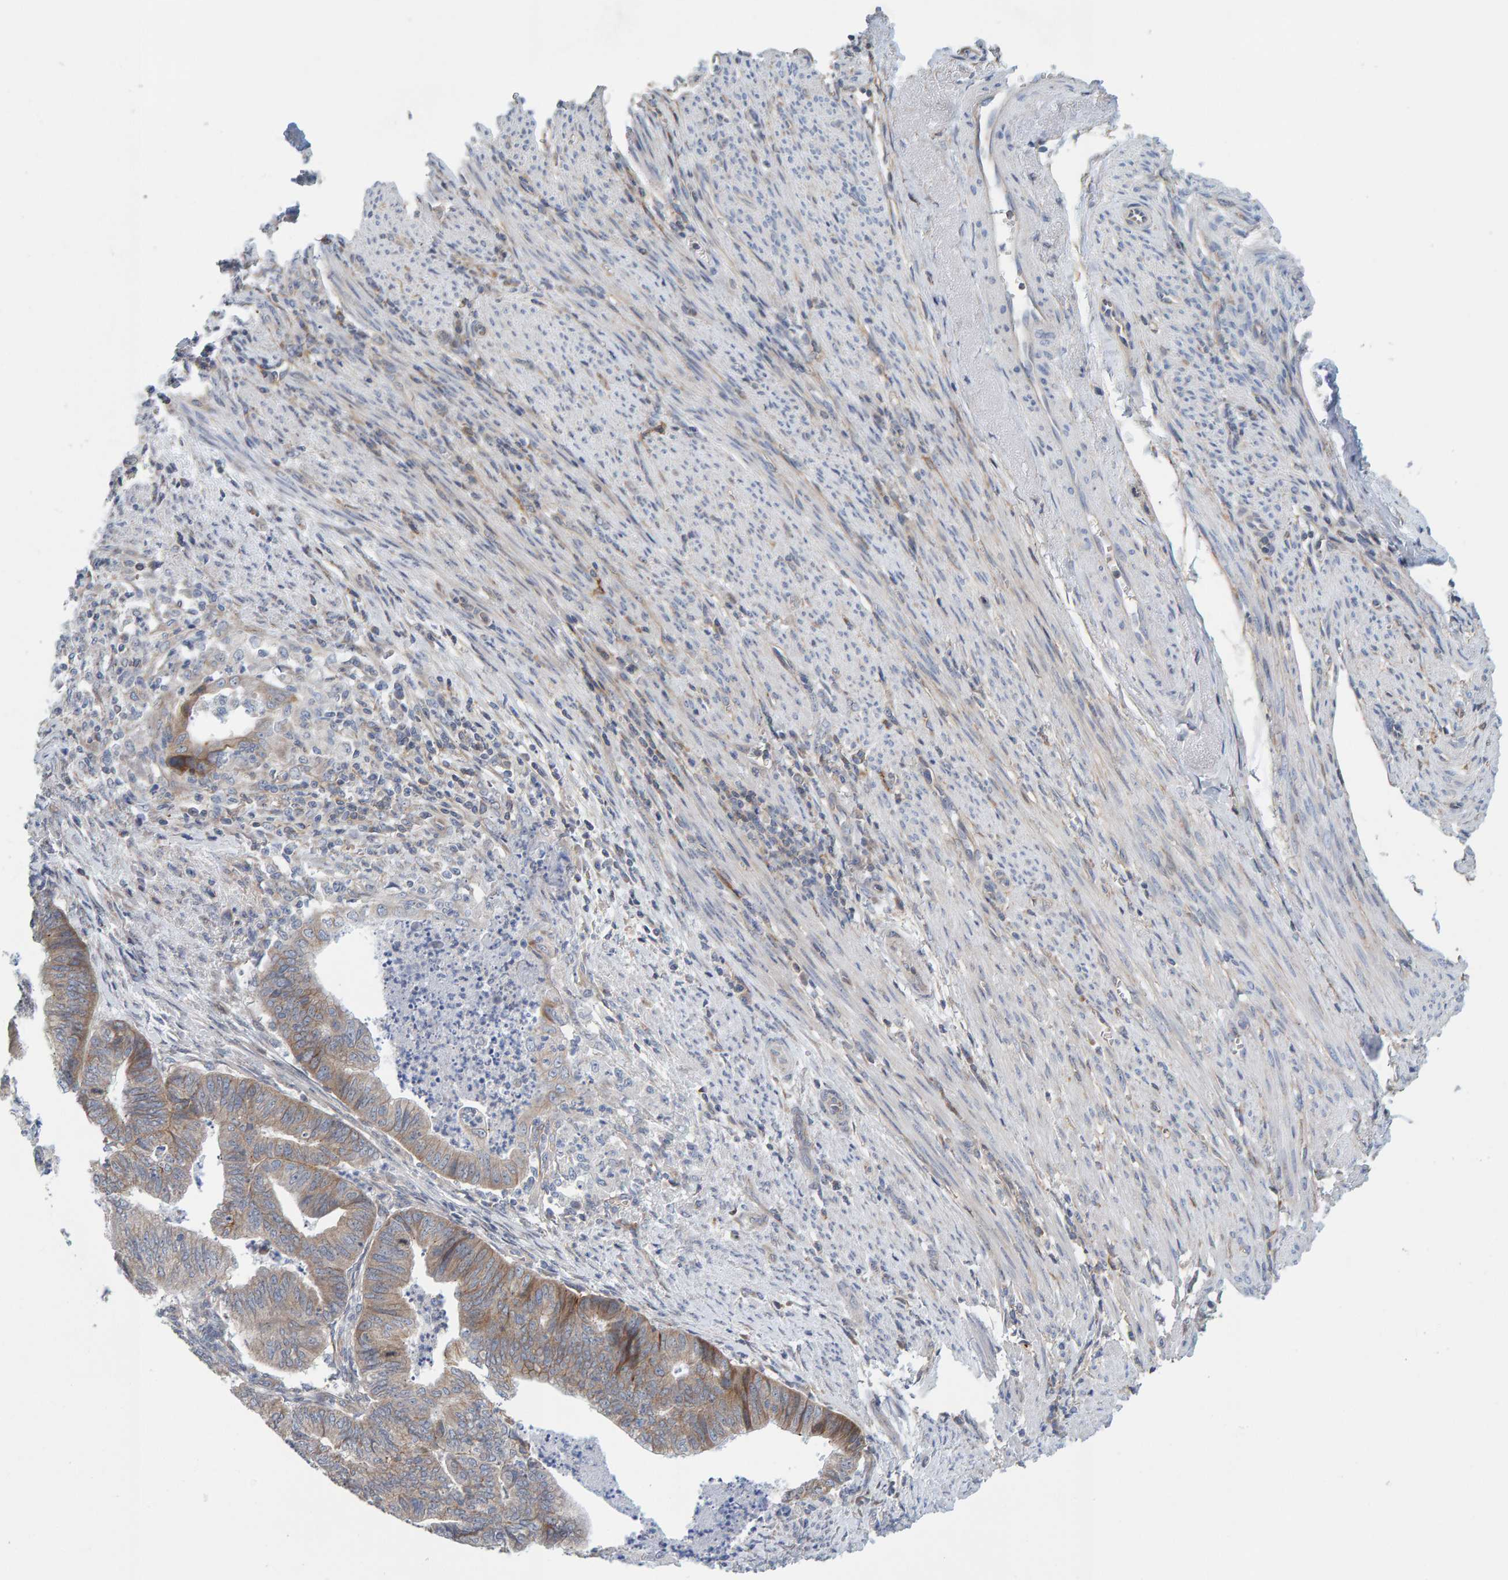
{"staining": {"intensity": "weak", "quantity": ">75%", "location": "cytoplasmic/membranous"}, "tissue": "endometrial cancer", "cell_type": "Tumor cells", "image_type": "cancer", "snomed": [{"axis": "morphology", "description": "Polyp, NOS"}, {"axis": "morphology", "description": "Adenocarcinoma, NOS"}, {"axis": "morphology", "description": "Adenoma, NOS"}, {"axis": "topography", "description": "Endometrium"}], "caption": "Tumor cells display low levels of weak cytoplasmic/membranous positivity in about >75% of cells in human endometrial polyp.", "gene": "RGP1", "patient": {"sex": "female", "age": 79}}